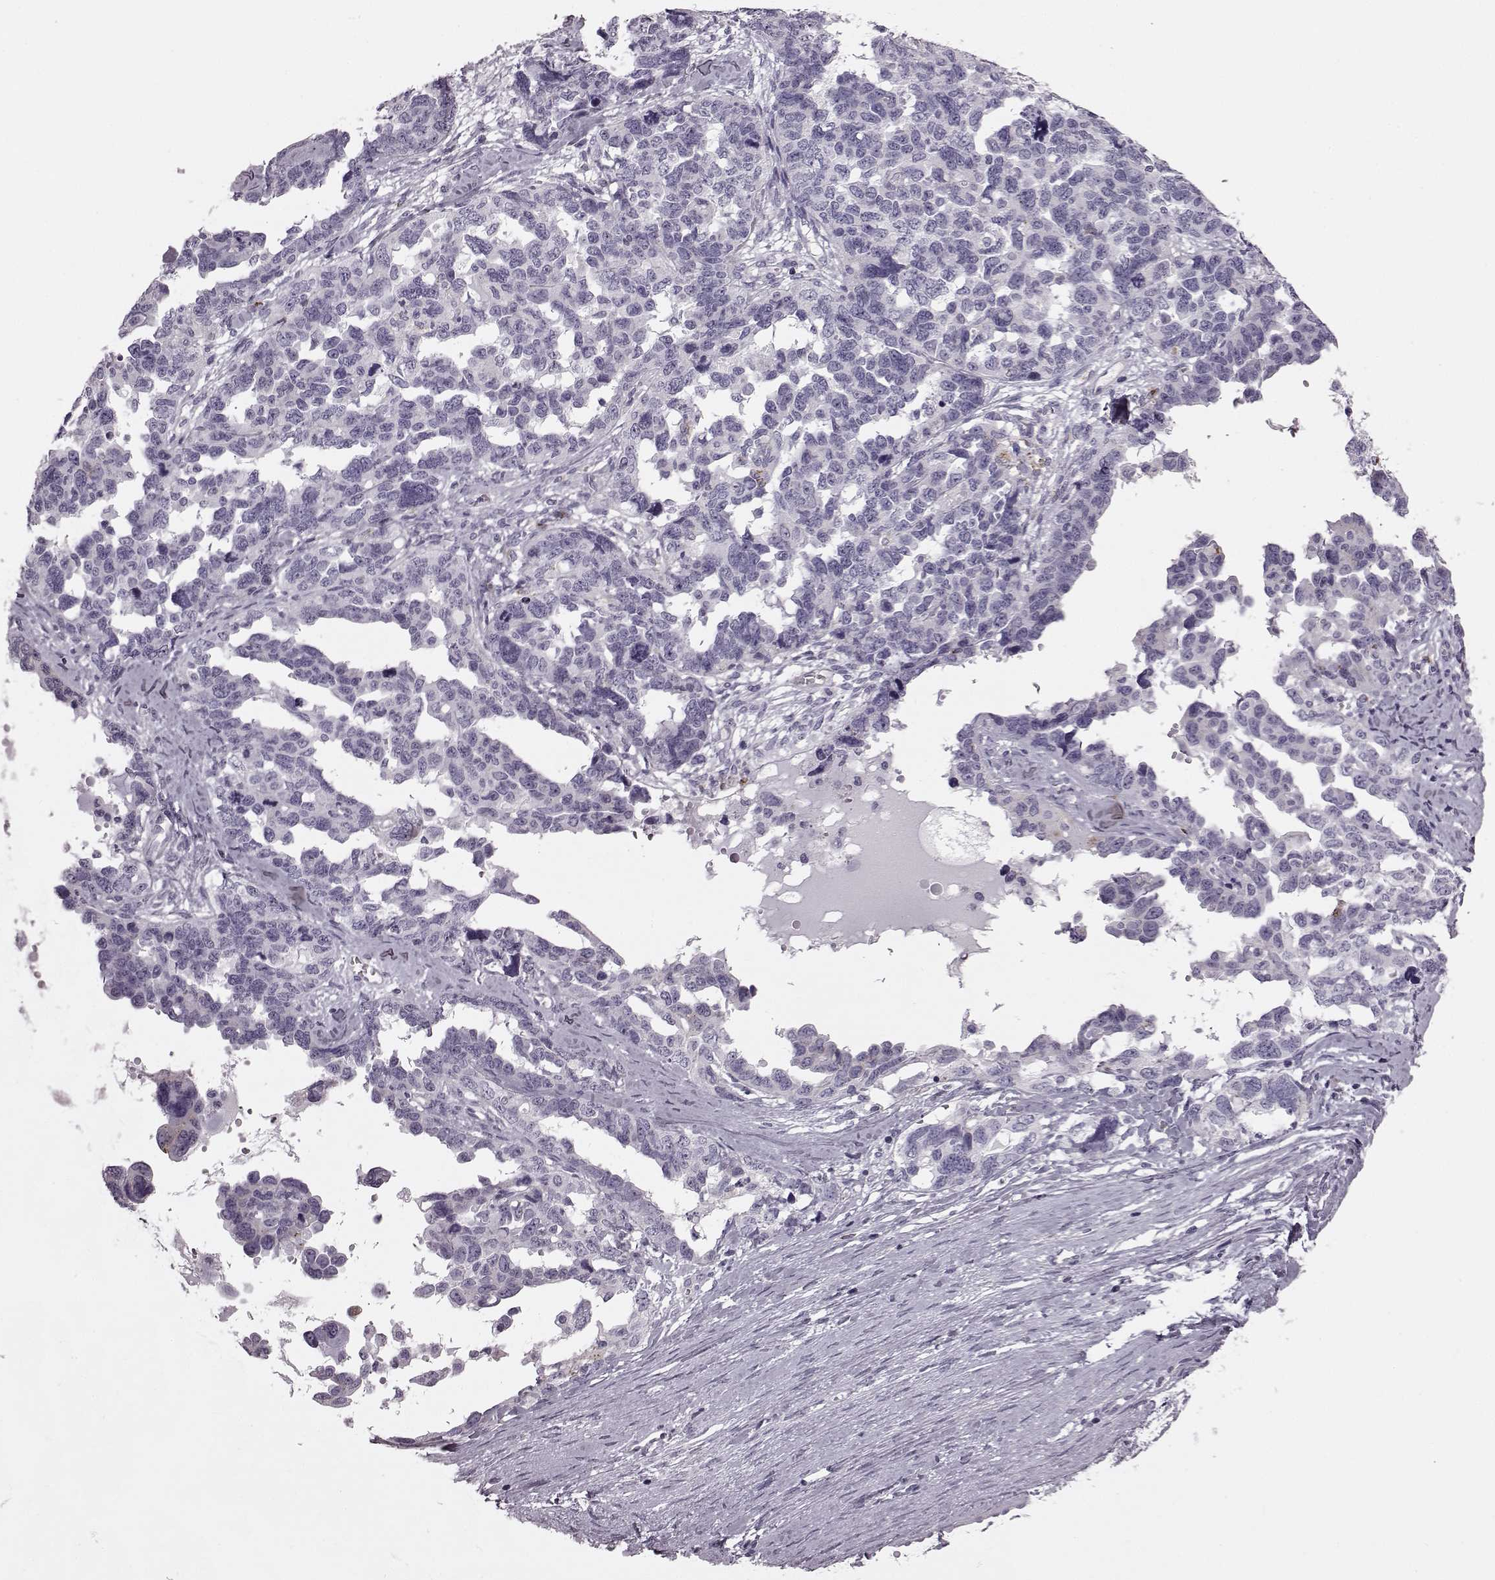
{"staining": {"intensity": "negative", "quantity": "none", "location": "none"}, "tissue": "ovarian cancer", "cell_type": "Tumor cells", "image_type": "cancer", "snomed": [{"axis": "morphology", "description": "Cystadenocarcinoma, serous, NOS"}, {"axis": "topography", "description": "Ovary"}], "caption": "The histopathology image displays no significant expression in tumor cells of ovarian cancer (serous cystadenocarcinoma).", "gene": "SNTG1", "patient": {"sex": "female", "age": 69}}